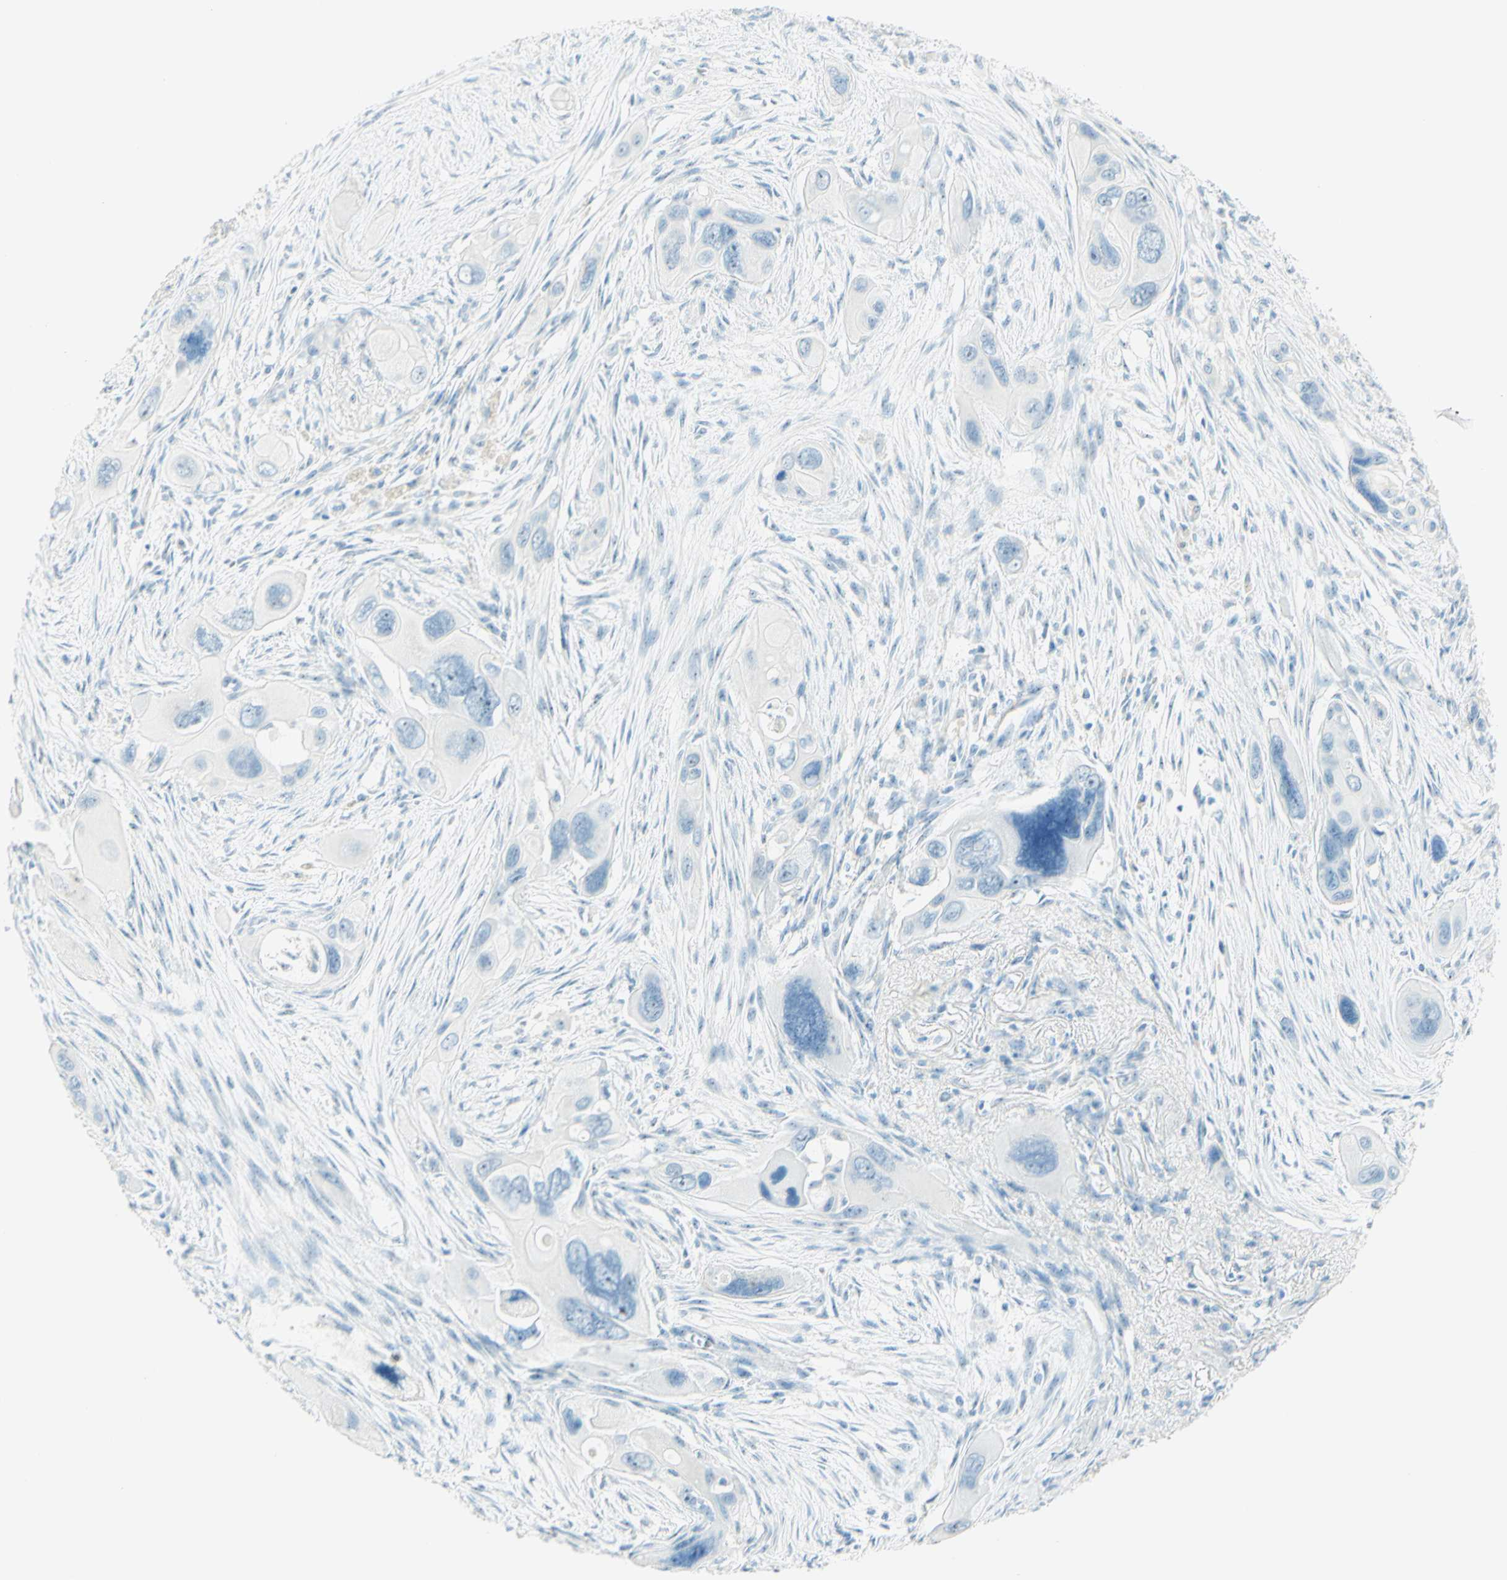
{"staining": {"intensity": "negative", "quantity": "none", "location": "none"}, "tissue": "pancreatic cancer", "cell_type": "Tumor cells", "image_type": "cancer", "snomed": [{"axis": "morphology", "description": "Adenocarcinoma, NOS"}, {"axis": "topography", "description": "Pancreas"}], "caption": "Immunohistochemistry image of human adenocarcinoma (pancreatic) stained for a protein (brown), which exhibits no expression in tumor cells.", "gene": "FMR1NB", "patient": {"sex": "male", "age": 73}}